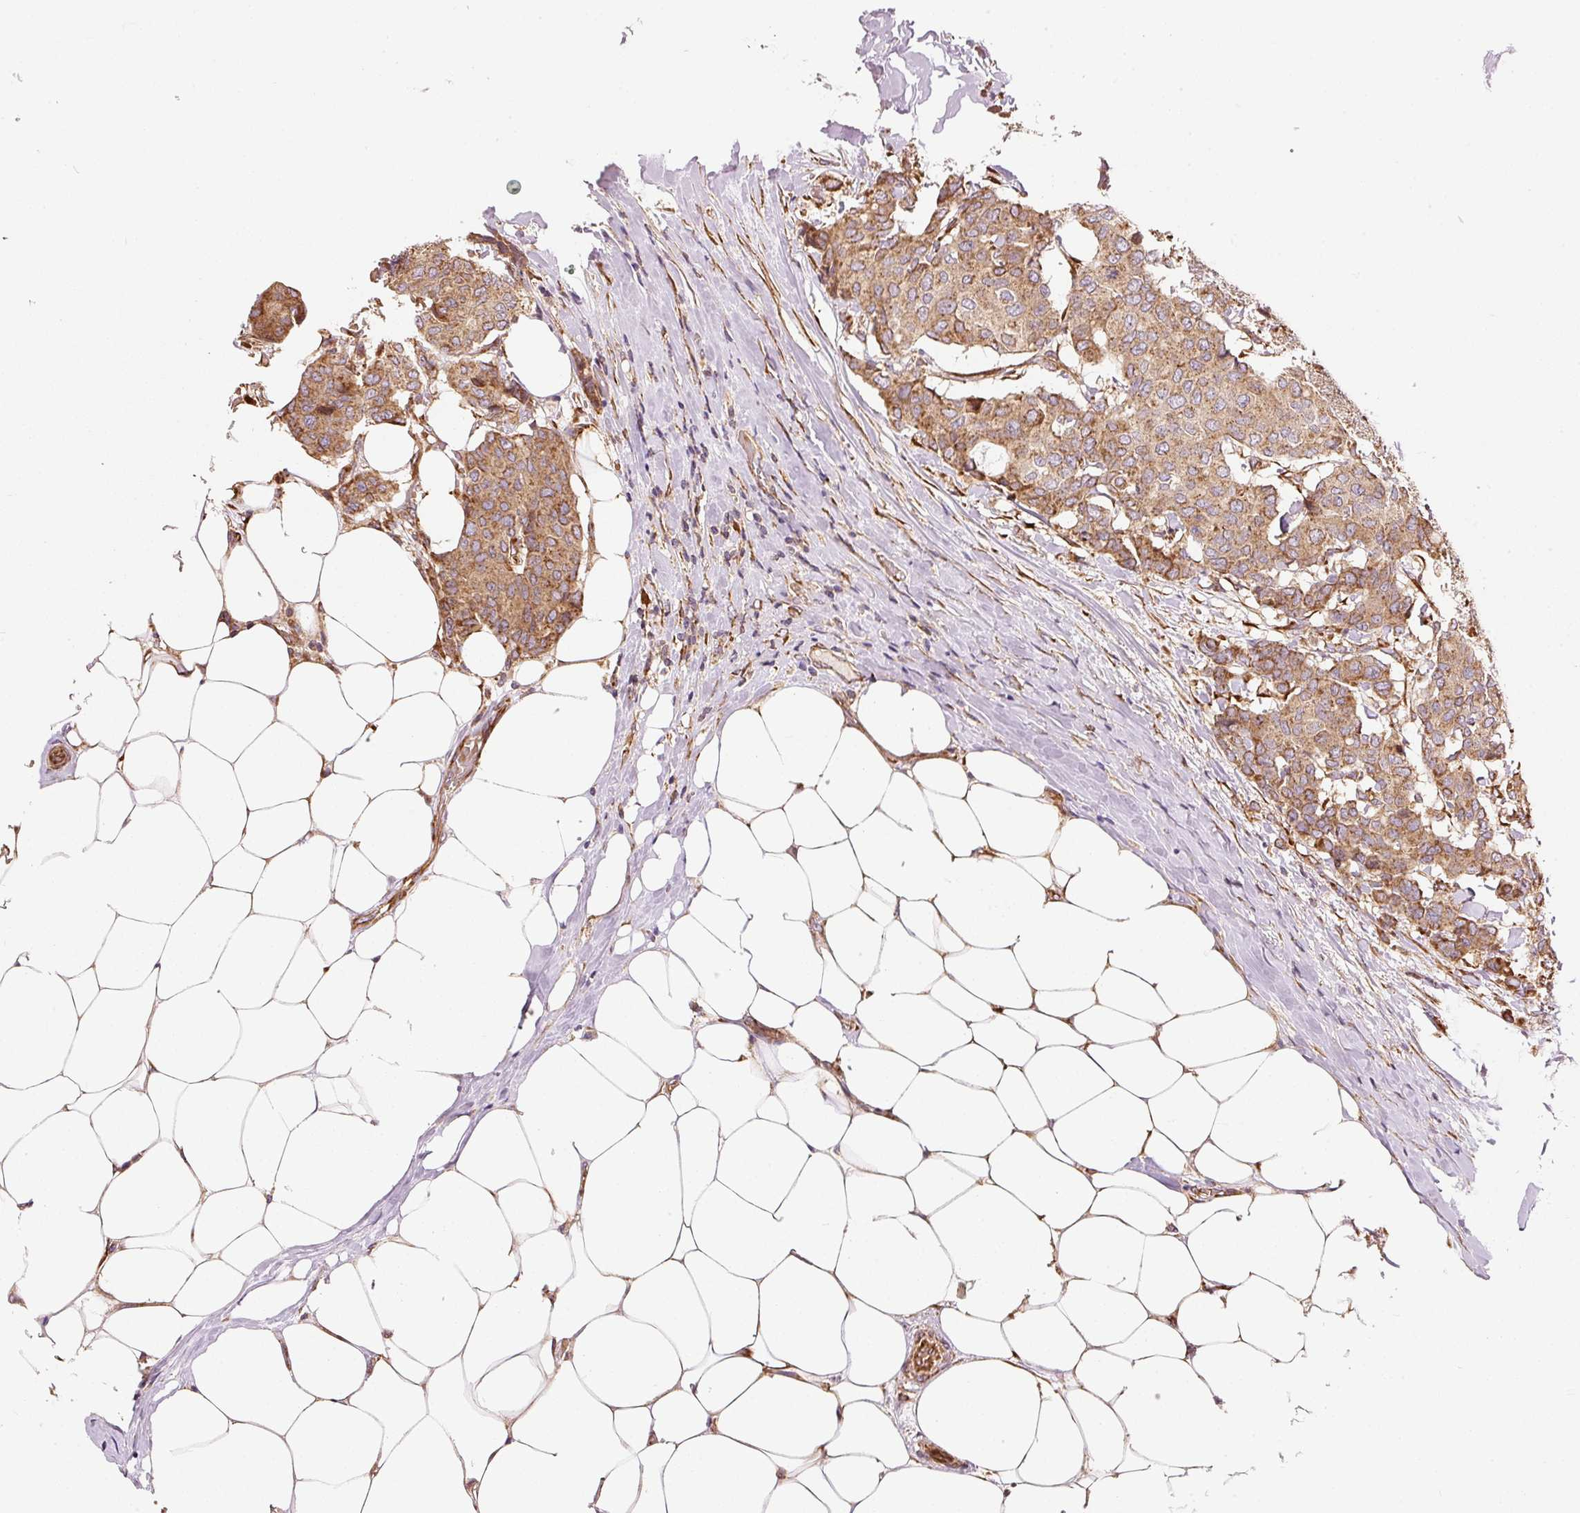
{"staining": {"intensity": "moderate", "quantity": ">75%", "location": "cytoplasmic/membranous"}, "tissue": "breast cancer", "cell_type": "Tumor cells", "image_type": "cancer", "snomed": [{"axis": "morphology", "description": "Duct carcinoma"}, {"axis": "topography", "description": "Breast"}], "caption": "An immunohistochemistry photomicrograph of tumor tissue is shown. Protein staining in brown labels moderate cytoplasmic/membranous positivity in breast cancer within tumor cells.", "gene": "ISCU", "patient": {"sex": "female", "age": 75}}